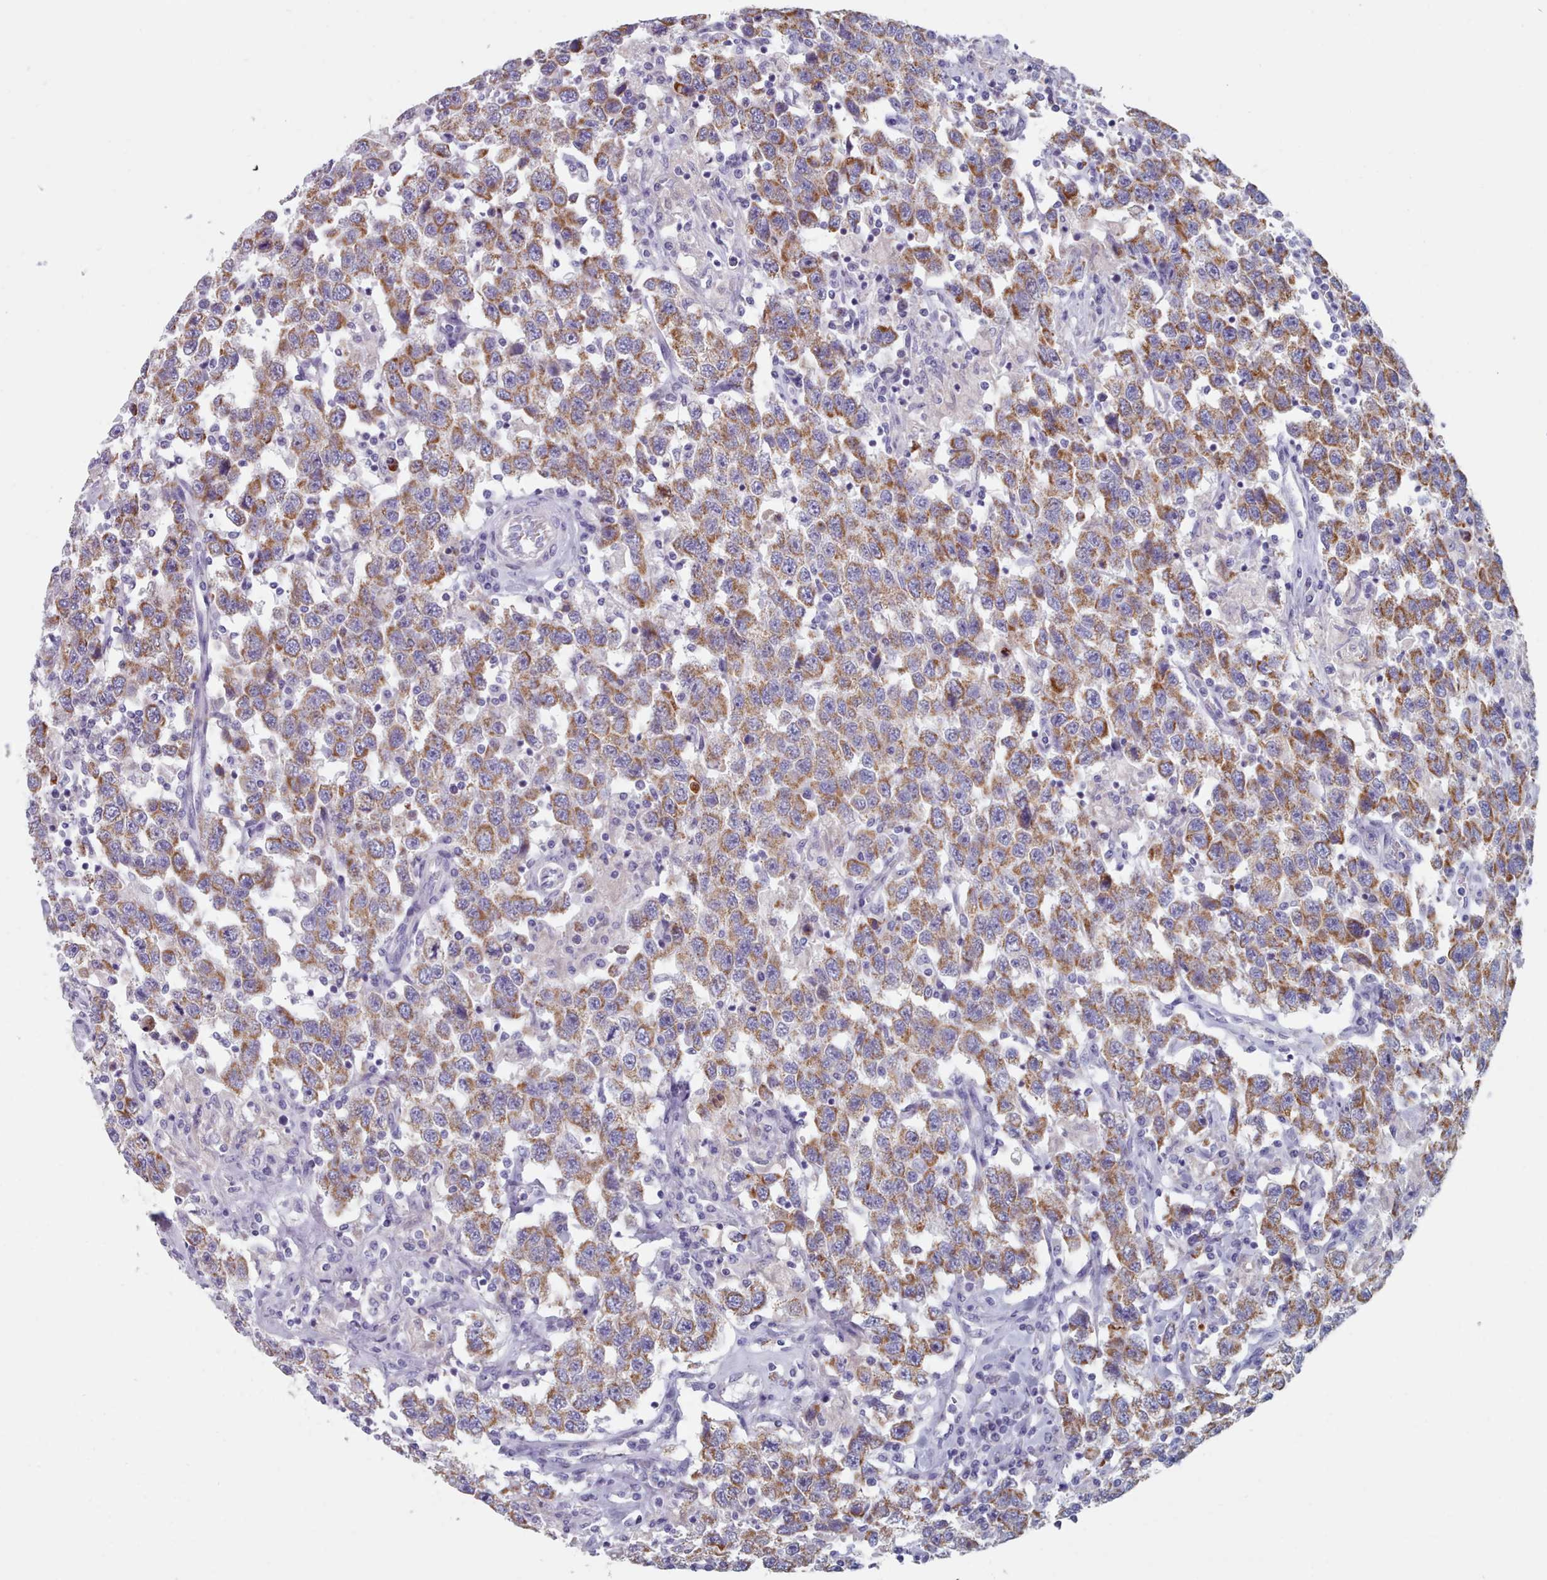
{"staining": {"intensity": "moderate", "quantity": ">75%", "location": "cytoplasmic/membranous"}, "tissue": "testis cancer", "cell_type": "Tumor cells", "image_type": "cancer", "snomed": [{"axis": "morphology", "description": "Seminoma, NOS"}, {"axis": "topography", "description": "Testis"}], "caption": "Immunohistochemistry (IHC) of testis cancer reveals medium levels of moderate cytoplasmic/membranous positivity in about >75% of tumor cells.", "gene": "HAO1", "patient": {"sex": "male", "age": 41}}